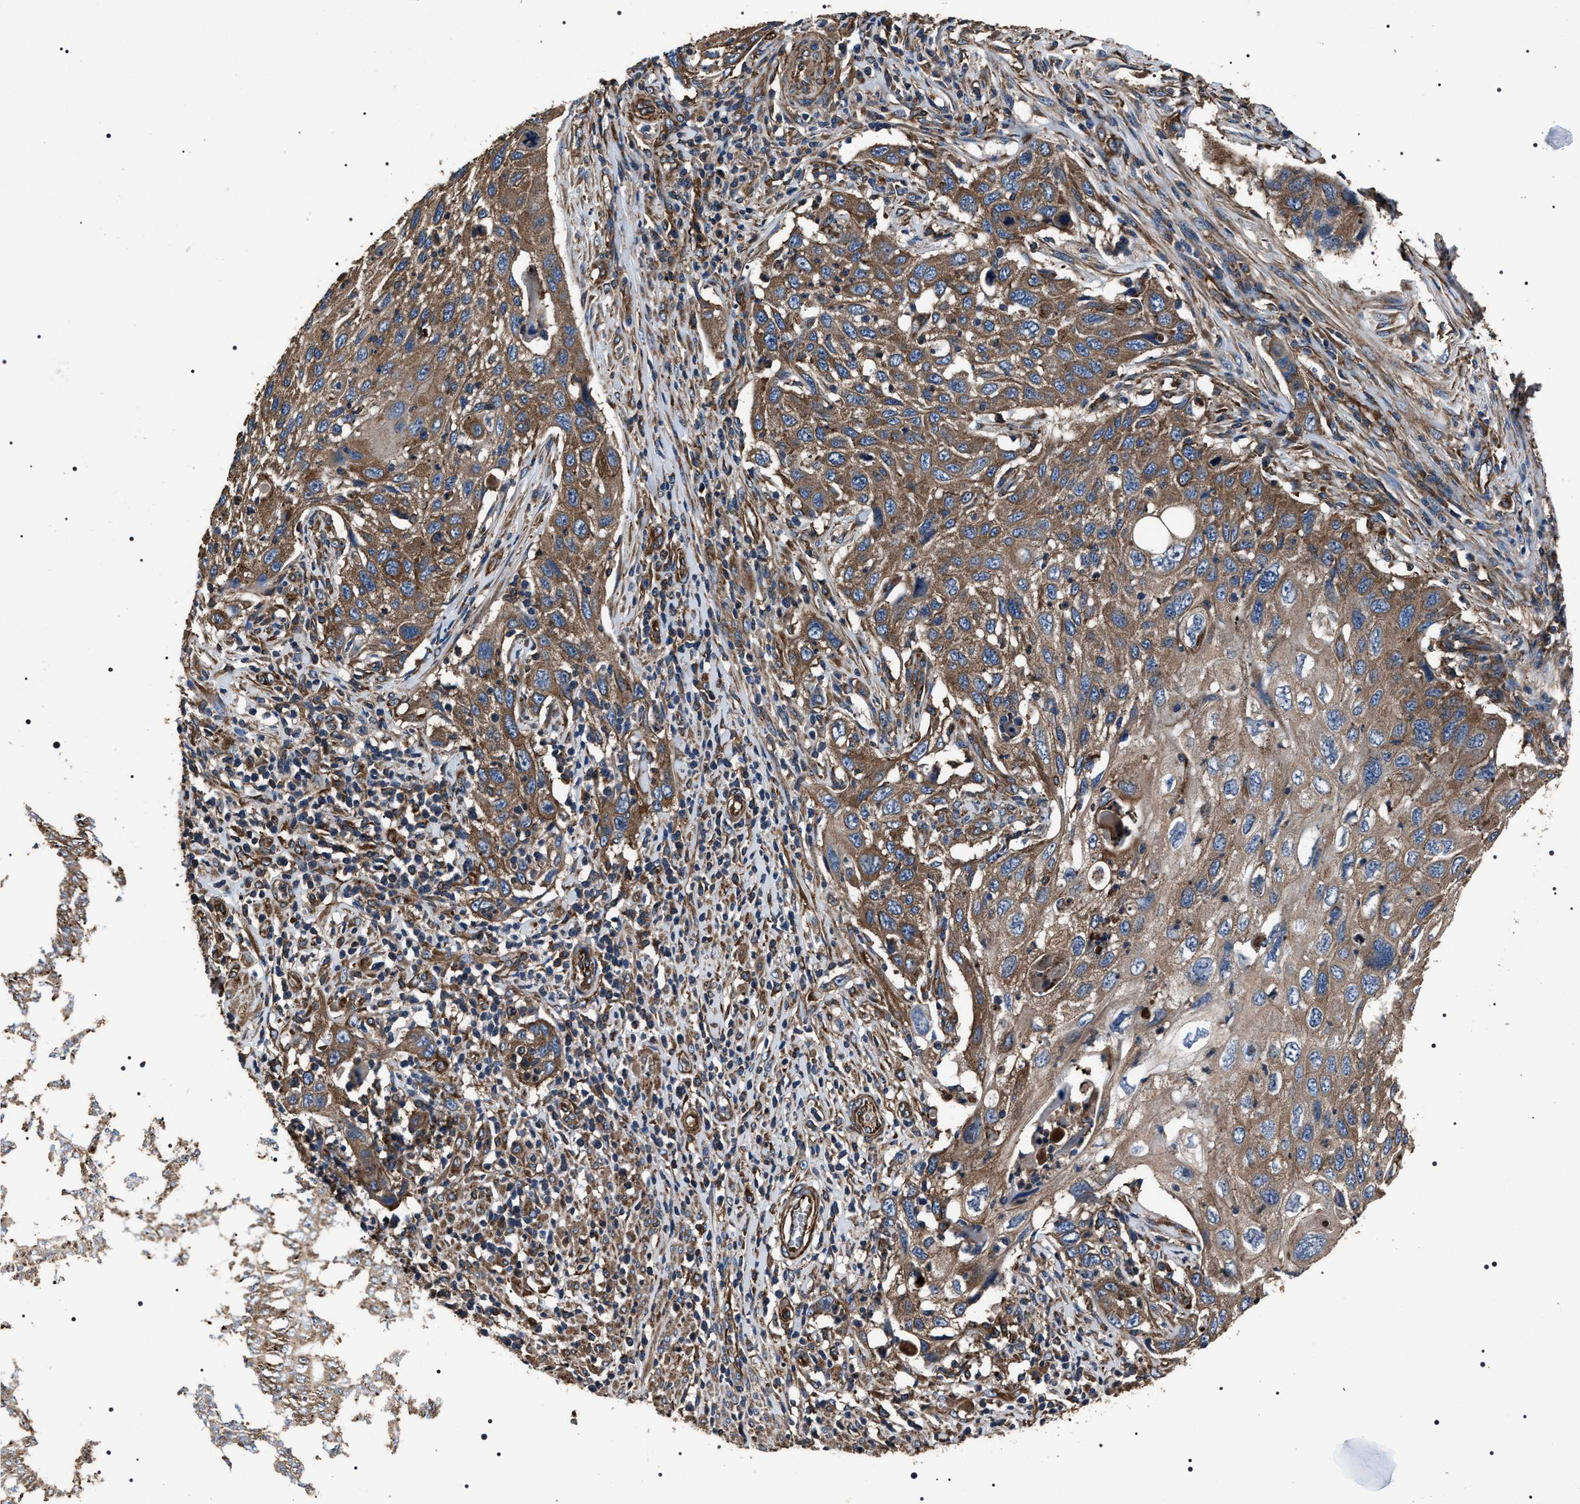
{"staining": {"intensity": "moderate", "quantity": ">75%", "location": "cytoplasmic/membranous"}, "tissue": "cervical cancer", "cell_type": "Tumor cells", "image_type": "cancer", "snomed": [{"axis": "morphology", "description": "Squamous cell carcinoma, NOS"}, {"axis": "topography", "description": "Cervix"}], "caption": "Brown immunohistochemical staining in human cervical squamous cell carcinoma displays moderate cytoplasmic/membranous expression in about >75% of tumor cells. The staining was performed using DAB (3,3'-diaminobenzidine), with brown indicating positive protein expression. Nuclei are stained blue with hematoxylin.", "gene": "HSCB", "patient": {"sex": "female", "age": 70}}